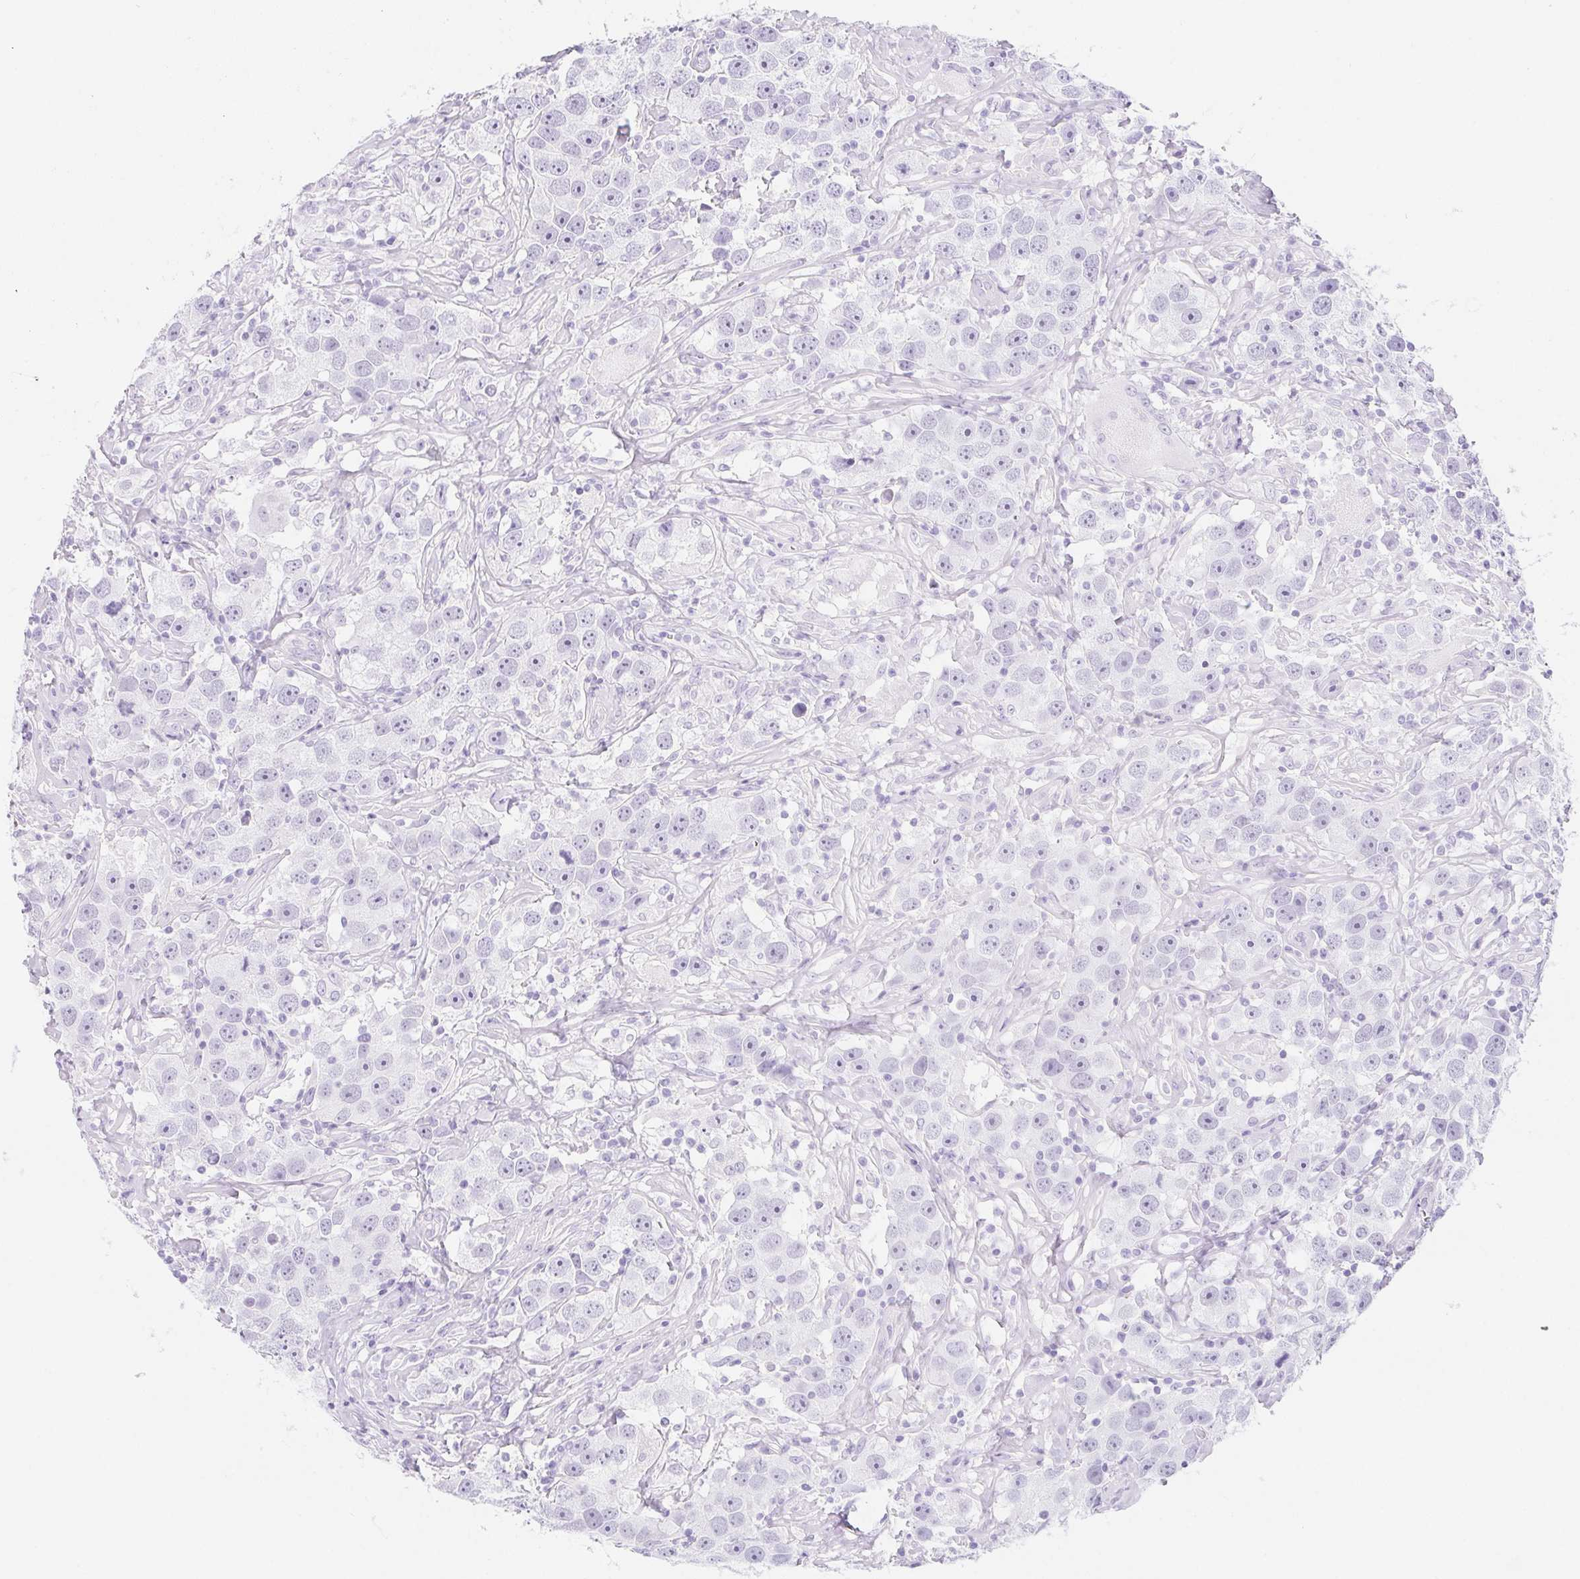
{"staining": {"intensity": "negative", "quantity": "none", "location": "none"}, "tissue": "testis cancer", "cell_type": "Tumor cells", "image_type": "cancer", "snomed": [{"axis": "morphology", "description": "Seminoma, NOS"}, {"axis": "topography", "description": "Testis"}], "caption": "High magnification brightfield microscopy of seminoma (testis) stained with DAB (brown) and counterstained with hematoxylin (blue): tumor cells show no significant staining.", "gene": "CYP21A2", "patient": {"sex": "male", "age": 49}}